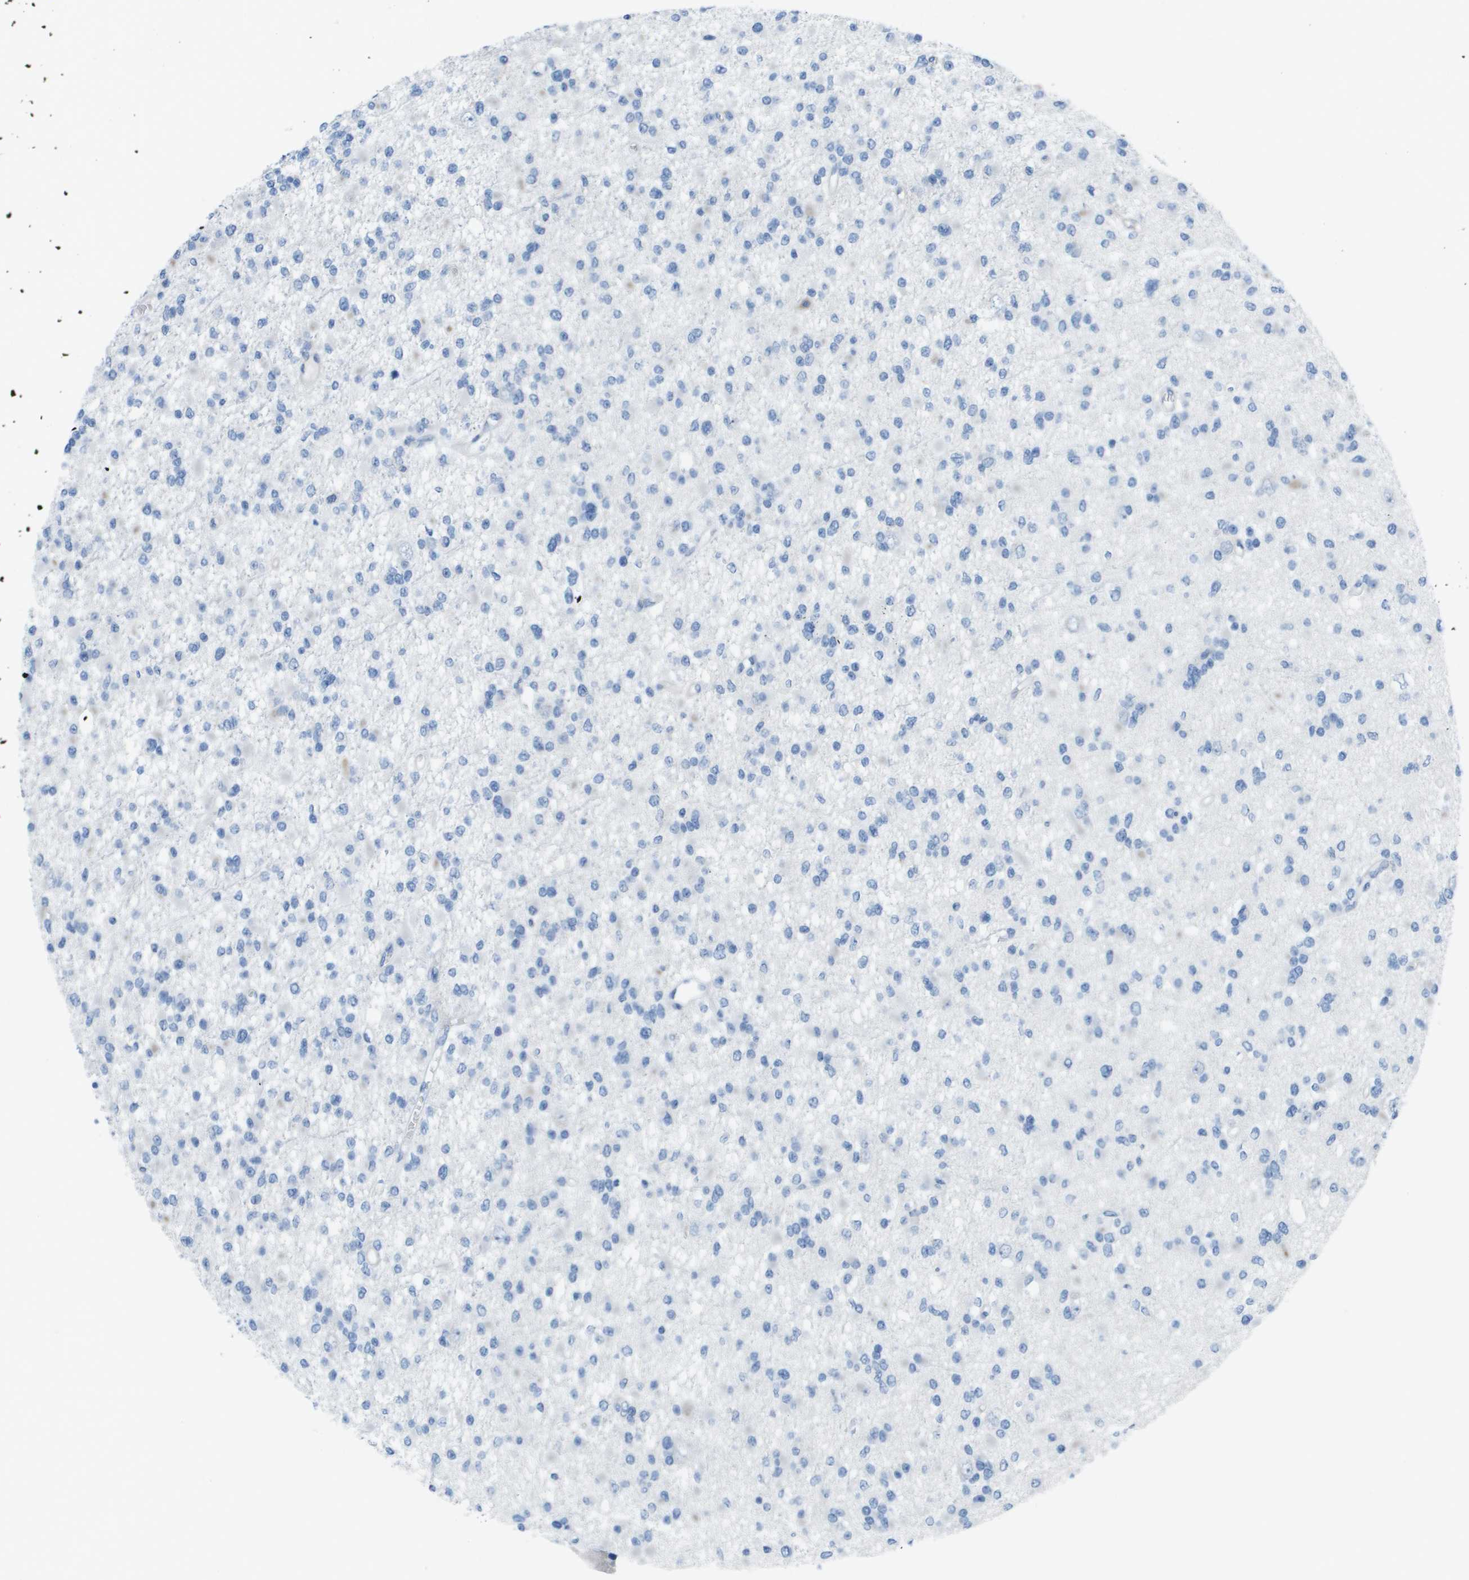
{"staining": {"intensity": "negative", "quantity": "none", "location": "none"}, "tissue": "glioma", "cell_type": "Tumor cells", "image_type": "cancer", "snomed": [{"axis": "morphology", "description": "Glioma, malignant, Low grade"}, {"axis": "topography", "description": "Brain"}], "caption": "Micrograph shows no protein positivity in tumor cells of malignant glioma (low-grade) tissue.", "gene": "ZBTB43", "patient": {"sex": "female", "age": 22}}